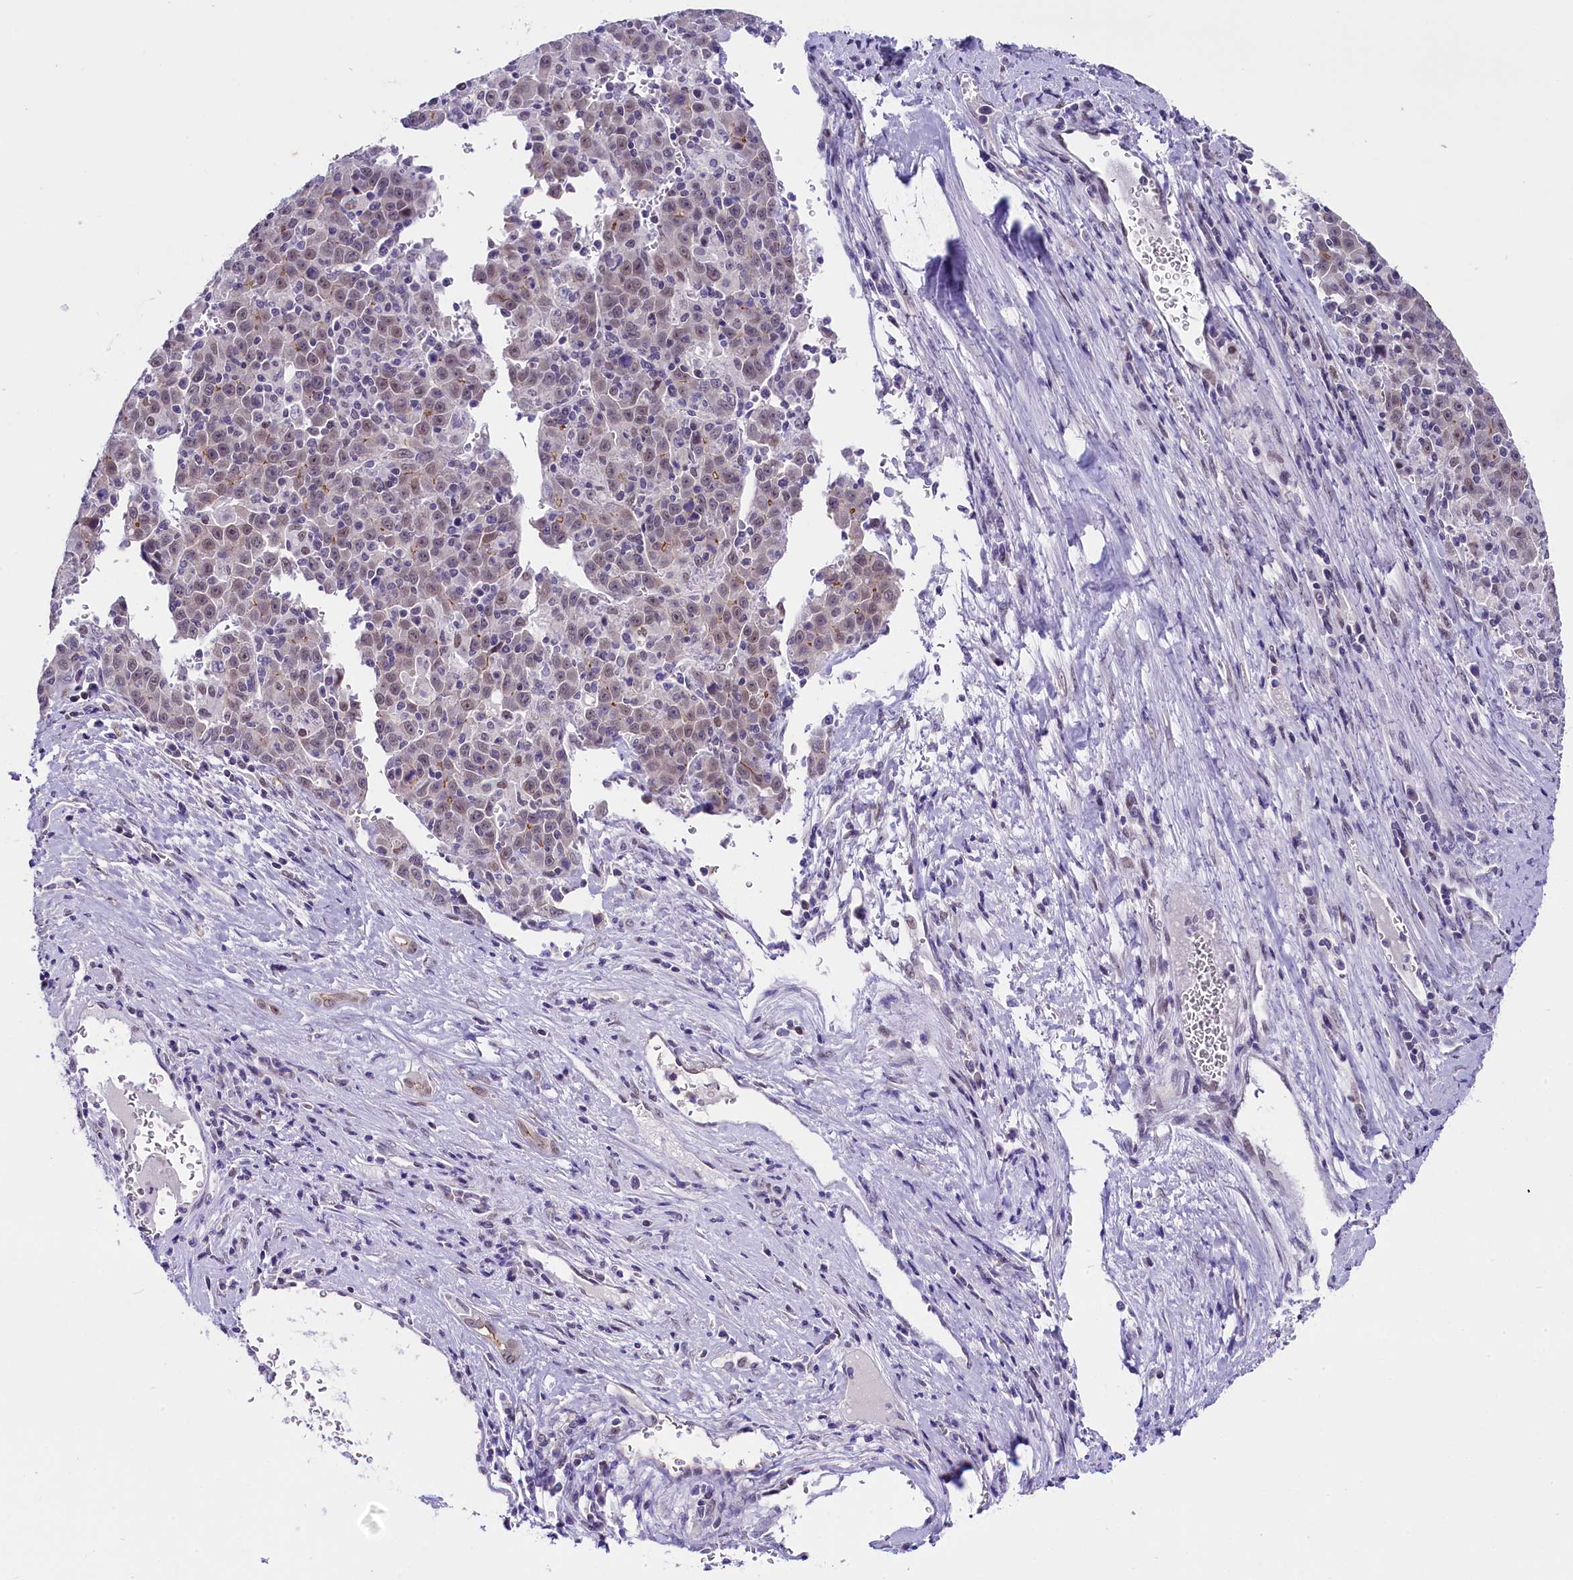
{"staining": {"intensity": "weak", "quantity": "25%-75%", "location": "nuclear"}, "tissue": "liver cancer", "cell_type": "Tumor cells", "image_type": "cancer", "snomed": [{"axis": "morphology", "description": "Carcinoma, Hepatocellular, NOS"}, {"axis": "topography", "description": "Liver"}], "caption": "IHC staining of hepatocellular carcinoma (liver), which exhibits low levels of weak nuclear positivity in approximately 25%-75% of tumor cells indicating weak nuclear protein expression. The staining was performed using DAB (brown) for protein detection and nuclei were counterstained in hematoxylin (blue).", "gene": "OSGEP", "patient": {"sex": "female", "age": 53}}